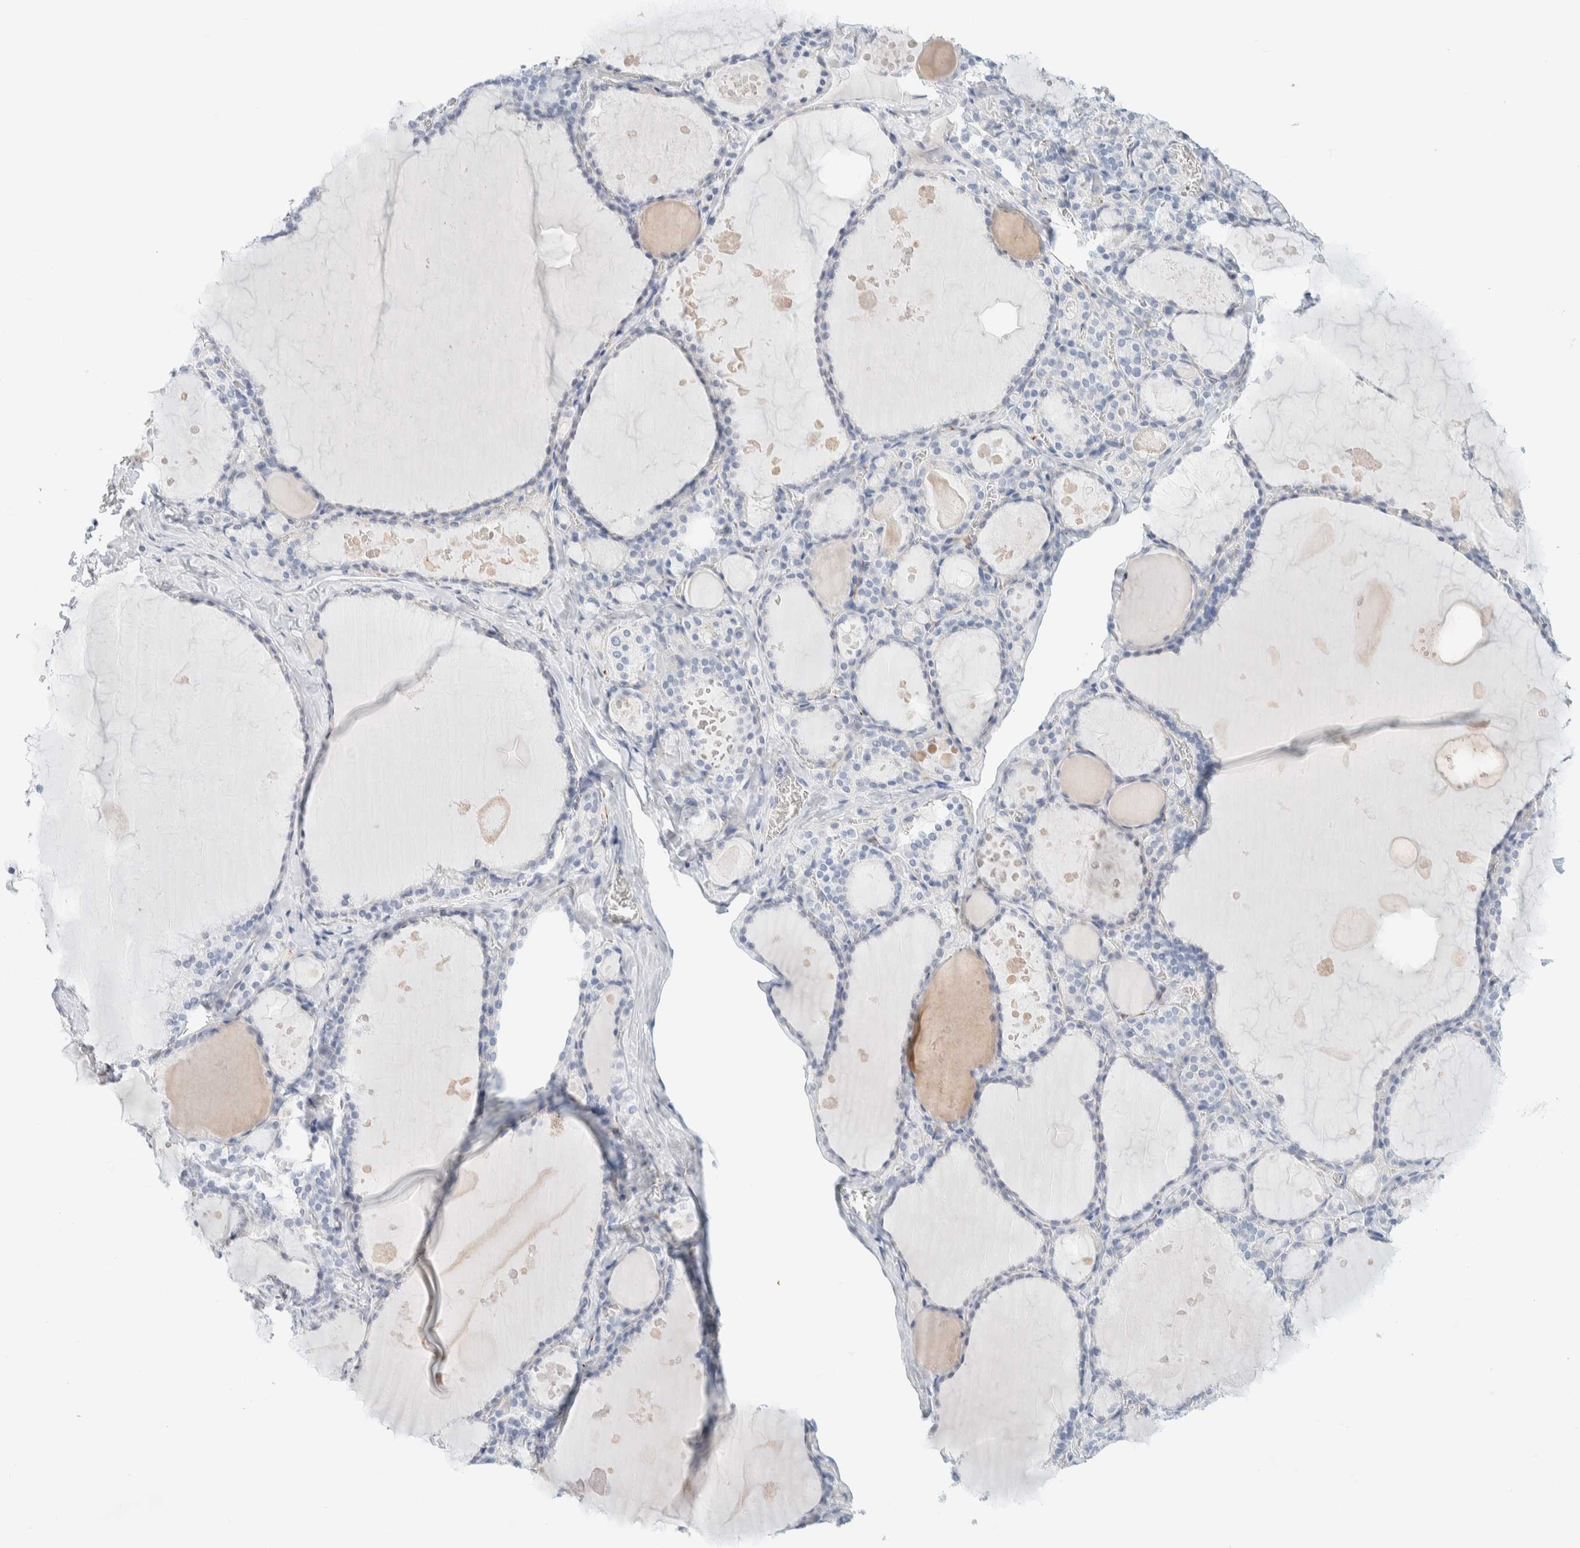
{"staining": {"intensity": "negative", "quantity": "none", "location": "none"}, "tissue": "thyroid gland", "cell_type": "Glandular cells", "image_type": "normal", "snomed": [{"axis": "morphology", "description": "Normal tissue, NOS"}, {"axis": "topography", "description": "Thyroid gland"}], "caption": "High power microscopy micrograph of an immunohistochemistry histopathology image of normal thyroid gland, revealing no significant positivity in glandular cells. (DAB (3,3'-diaminobenzidine) immunohistochemistry (IHC) with hematoxylin counter stain).", "gene": "ATCAY", "patient": {"sex": "male", "age": 56}}